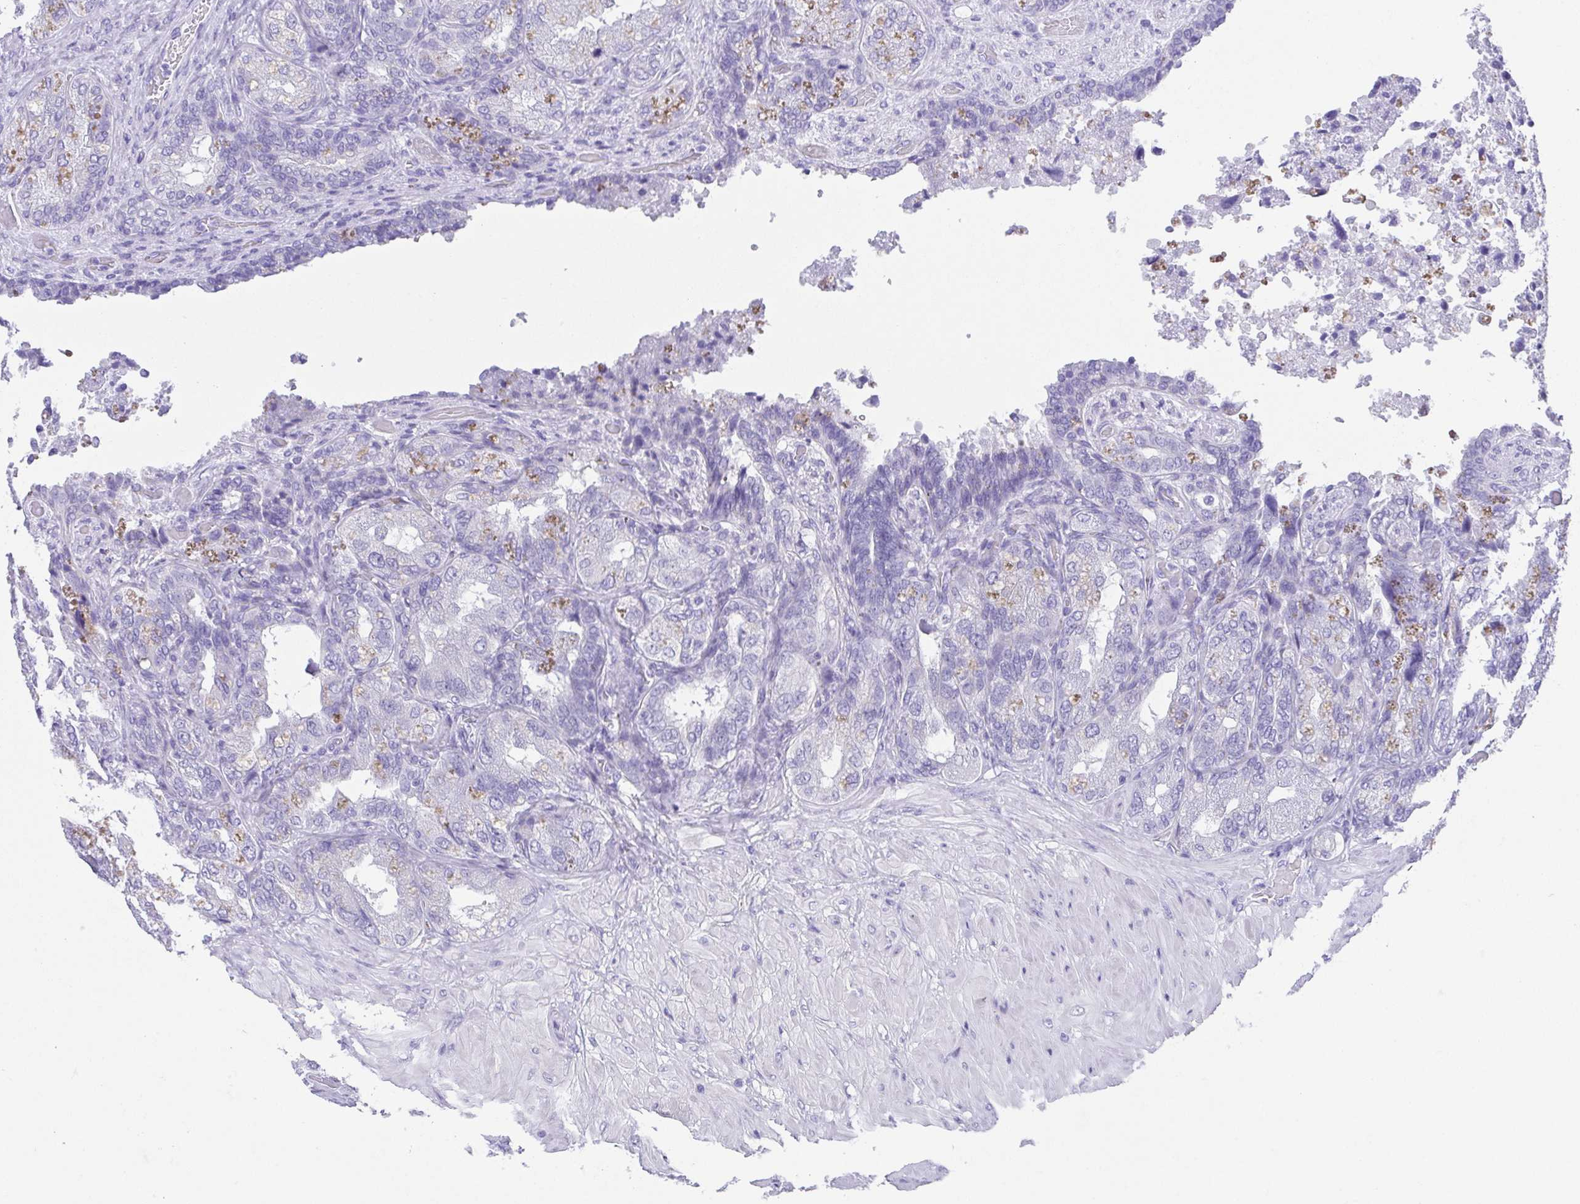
{"staining": {"intensity": "negative", "quantity": "none", "location": "none"}, "tissue": "seminal vesicle", "cell_type": "Glandular cells", "image_type": "normal", "snomed": [{"axis": "morphology", "description": "Normal tissue, NOS"}, {"axis": "topography", "description": "Seminal veicle"}], "caption": "DAB (3,3'-diaminobenzidine) immunohistochemical staining of unremarkable seminal vesicle reveals no significant positivity in glandular cells. Brightfield microscopy of IHC stained with DAB (3,3'-diaminobenzidine) (brown) and hematoxylin (blue), captured at high magnification.", "gene": "LUZP4", "patient": {"sex": "male", "age": 57}}